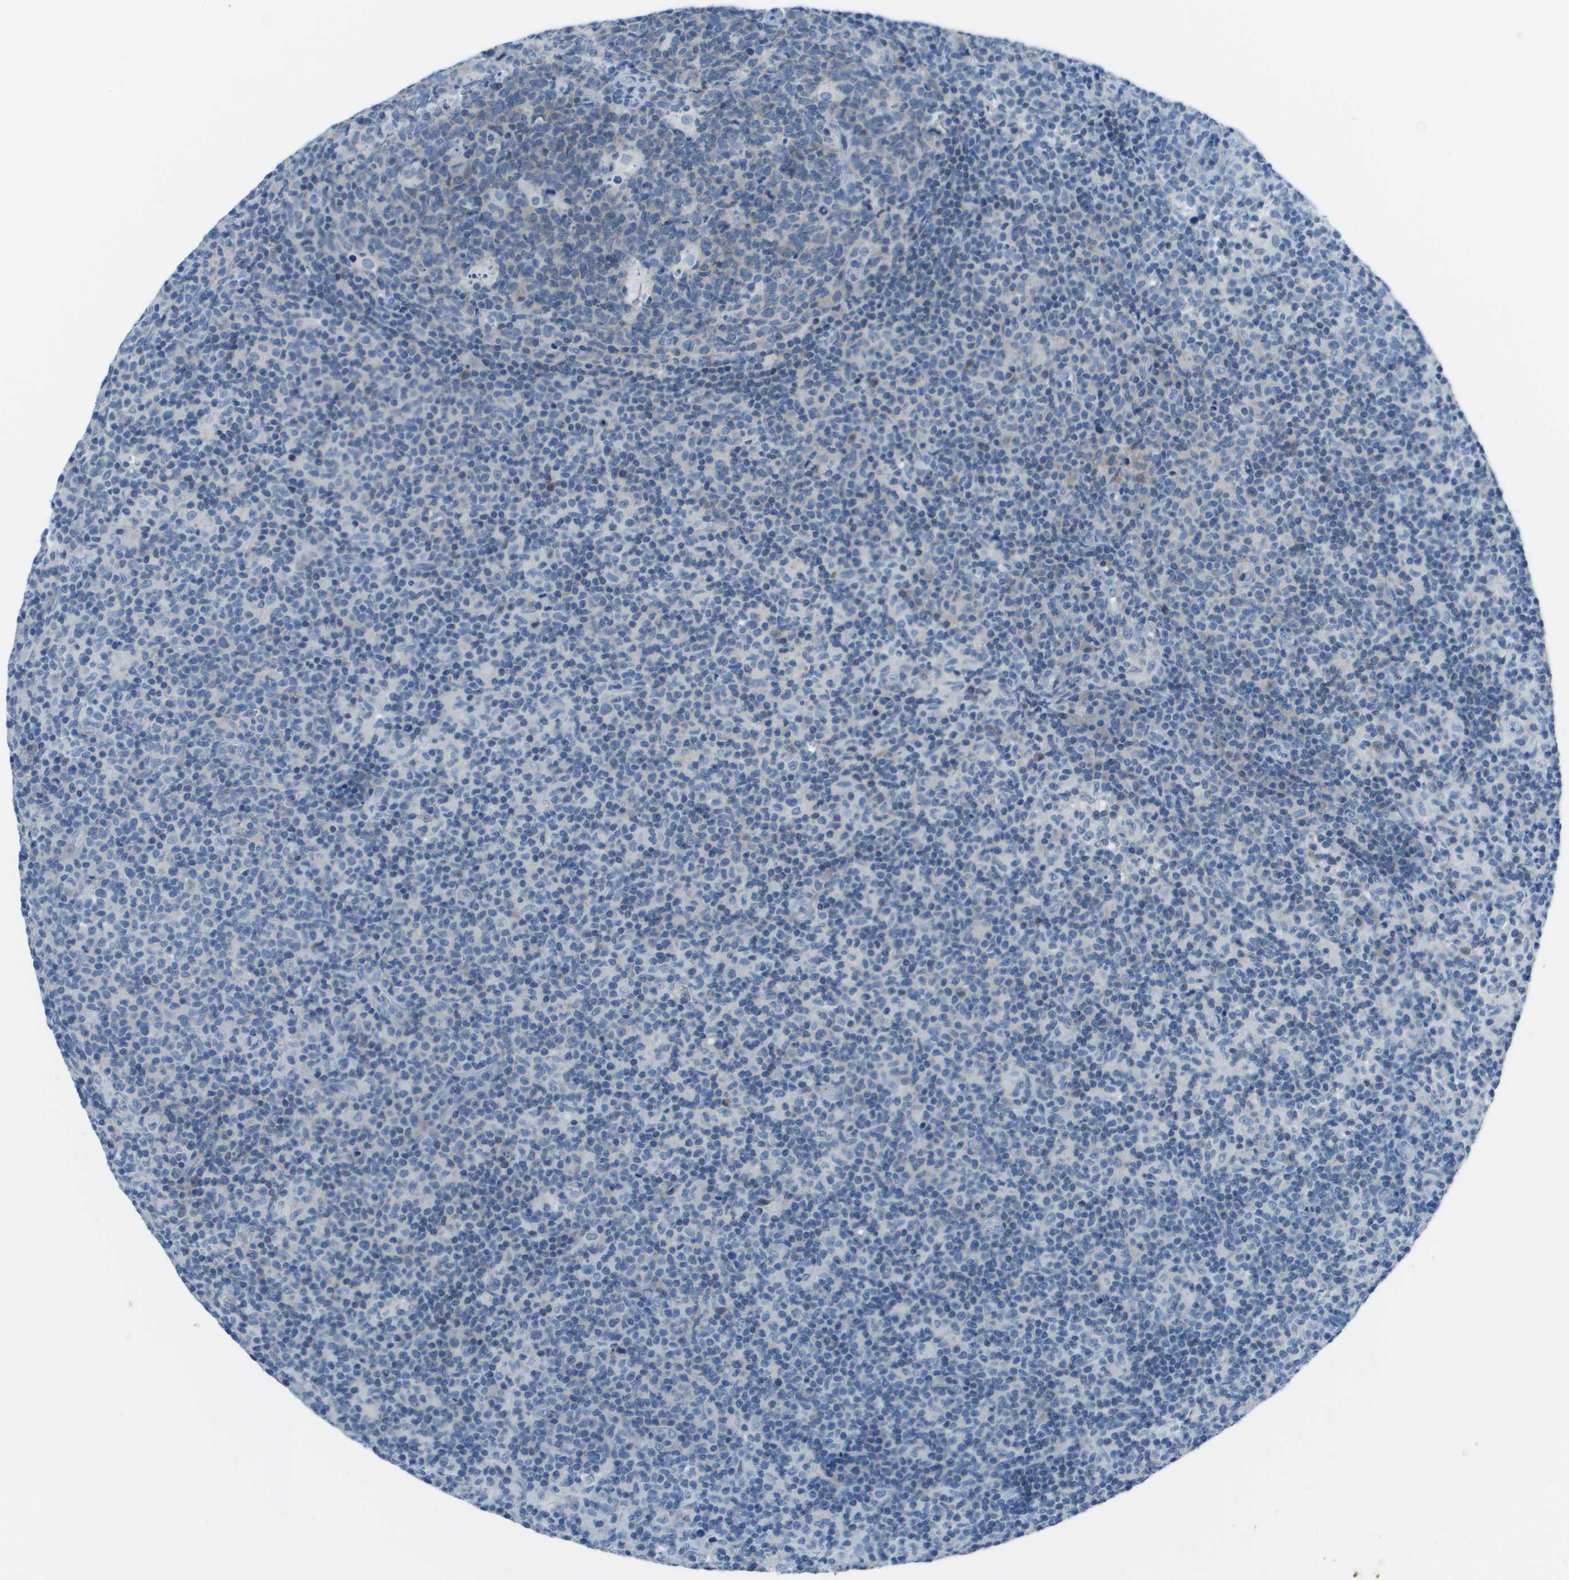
{"staining": {"intensity": "weak", "quantity": "<25%", "location": "cytoplasmic/membranous"}, "tissue": "lymph node", "cell_type": "Germinal center cells", "image_type": "normal", "snomed": [{"axis": "morphology", "description": "Normal tissue, NOS"}, {"axis": "morphology", "description": "Inflammation, NOS"}, {"axis": "topography", "description": "Lymph node"}], "caption": "DAB immunohistochemical staining of normal lymph node reveals no significant staining in germinal center cells.", "gene": "STIP1", "patient": {"sex": "male", "age": 55}}